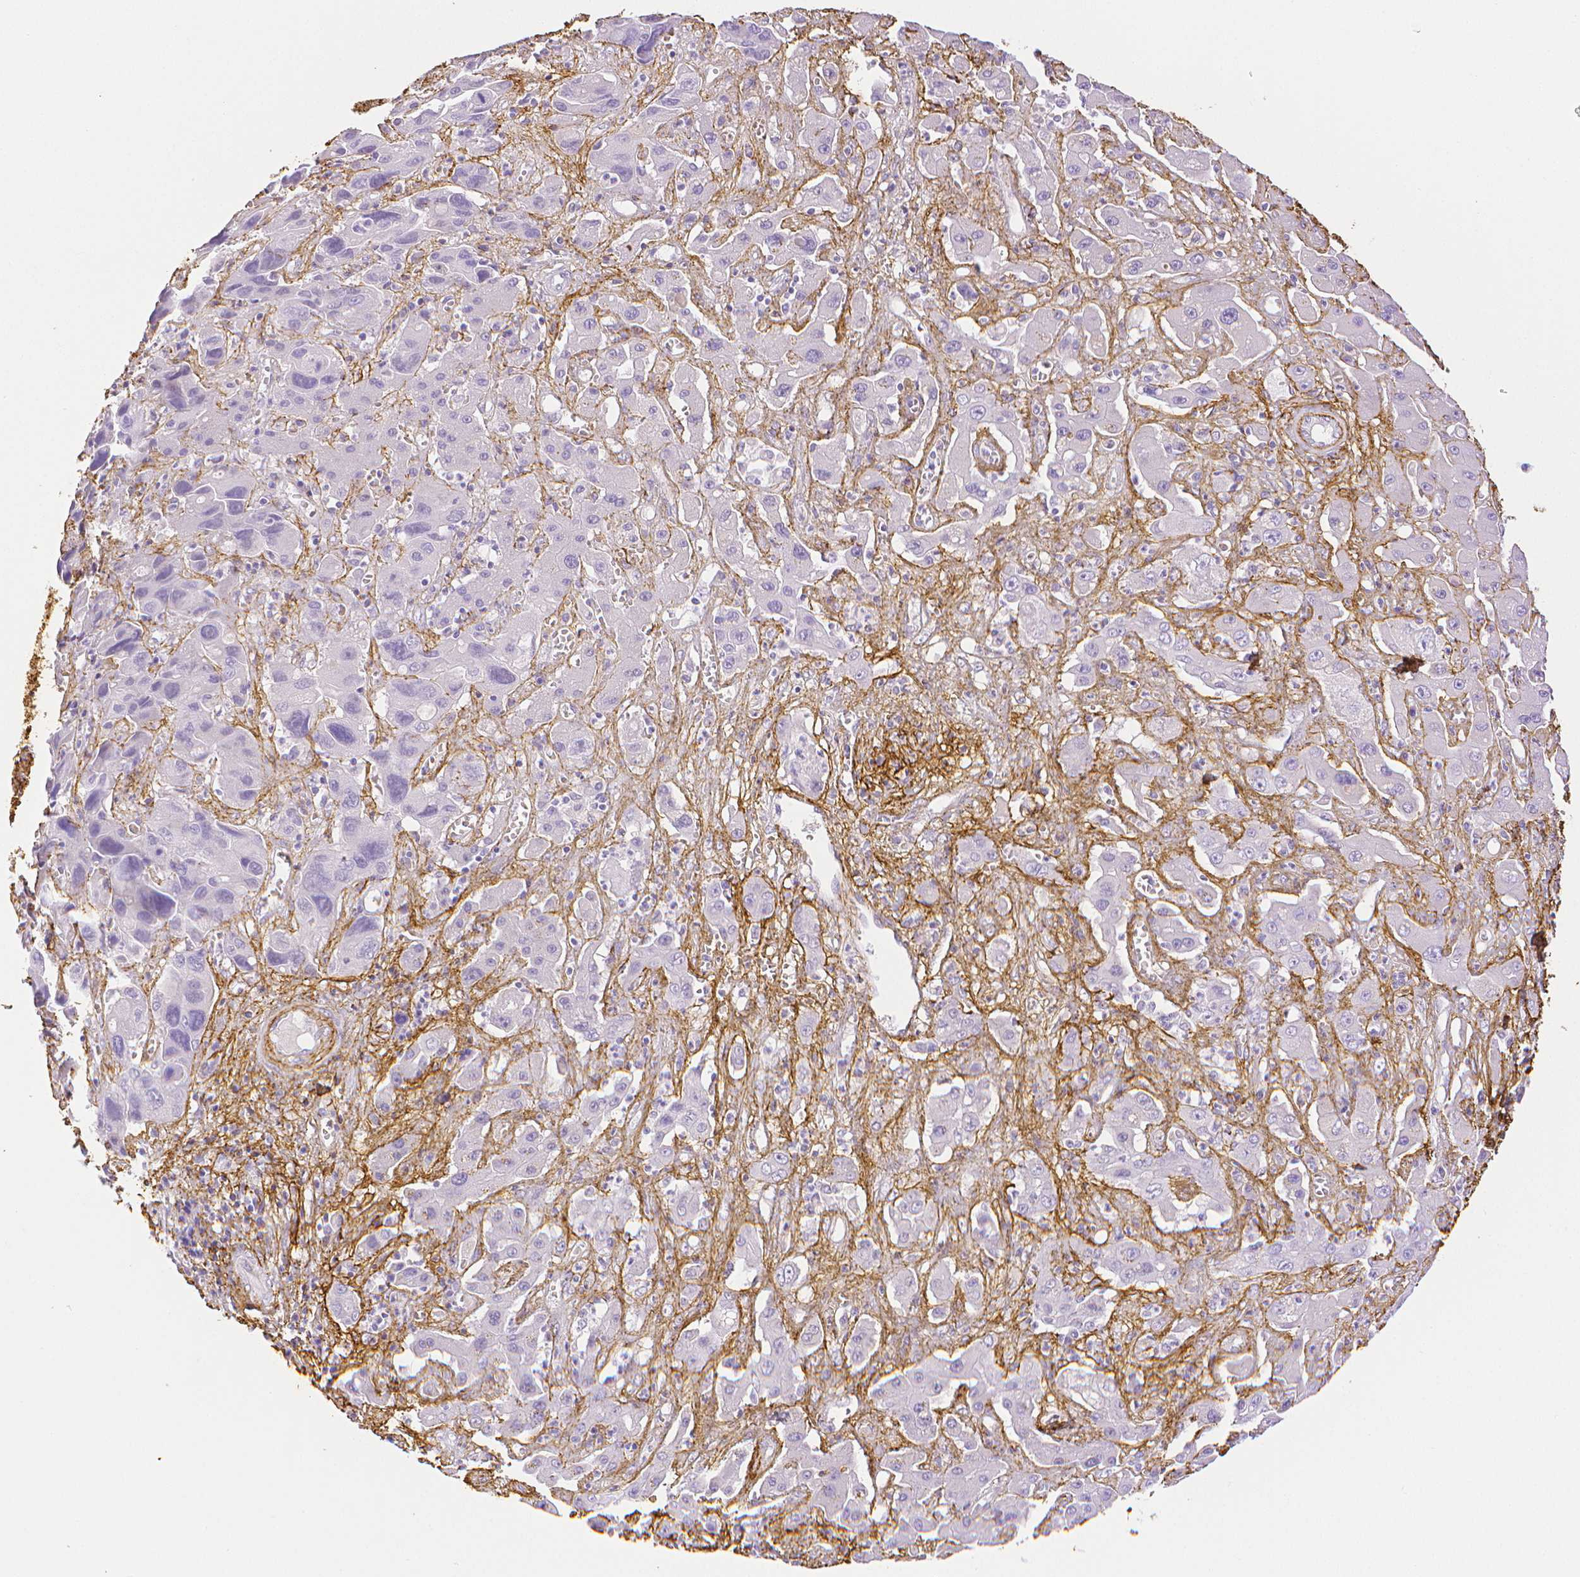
{"staining": {"intensity": "negative", "quantity": "none", "location": "none"}, "tissue": "liver cancer", "cell_type": "Tumor cells", "image_type": "cancer", "snomed": [{"axis": "morphology", "description": "Cholangiocarcinoma"}, {"axis": "topography", "description": "Liver"}], "caption": "The image exhibits no significant staining in tumor cells of cholangiocarcinoma (liver).", "gene": "FBN1", "patient": {"sex": "male", "age": 67}}